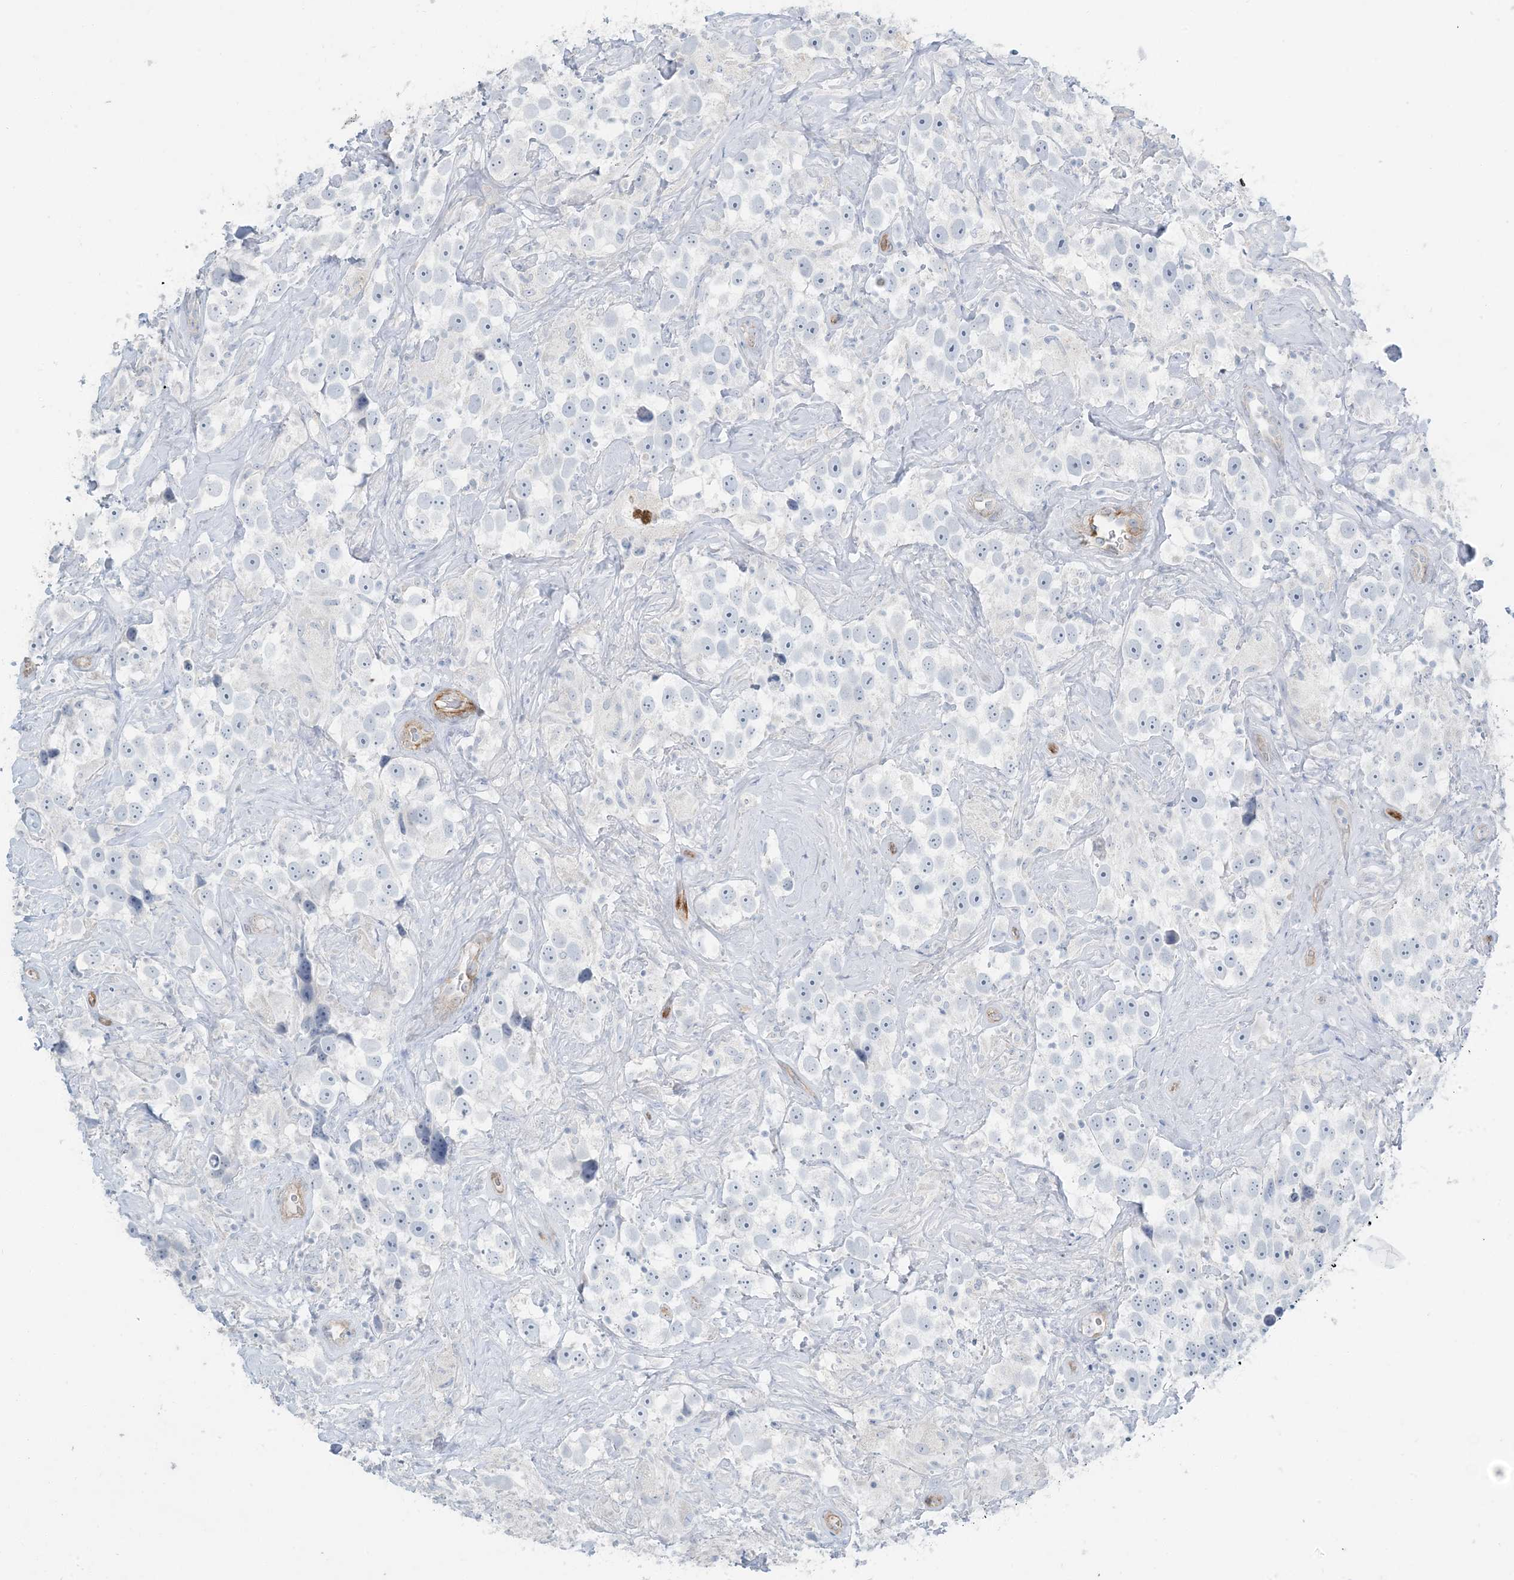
{"staining": {"intensity": "negative", "quantity": "none", "location": "none"}, "tissue": "testis cancer", "cell_type": "Tumor cells", "image_type": "cancer", "snomed": [{"axis": "morphology", "description": "Seminoma, NOS"}, {"axis": "topography", "description": "Testis"}], "caption": "Immunohistochemistry (IHC) of testis cancer shows no positivity in tumor cells.", "gene": "PGM5", "patient": {"sex": "male", "age": 49}}